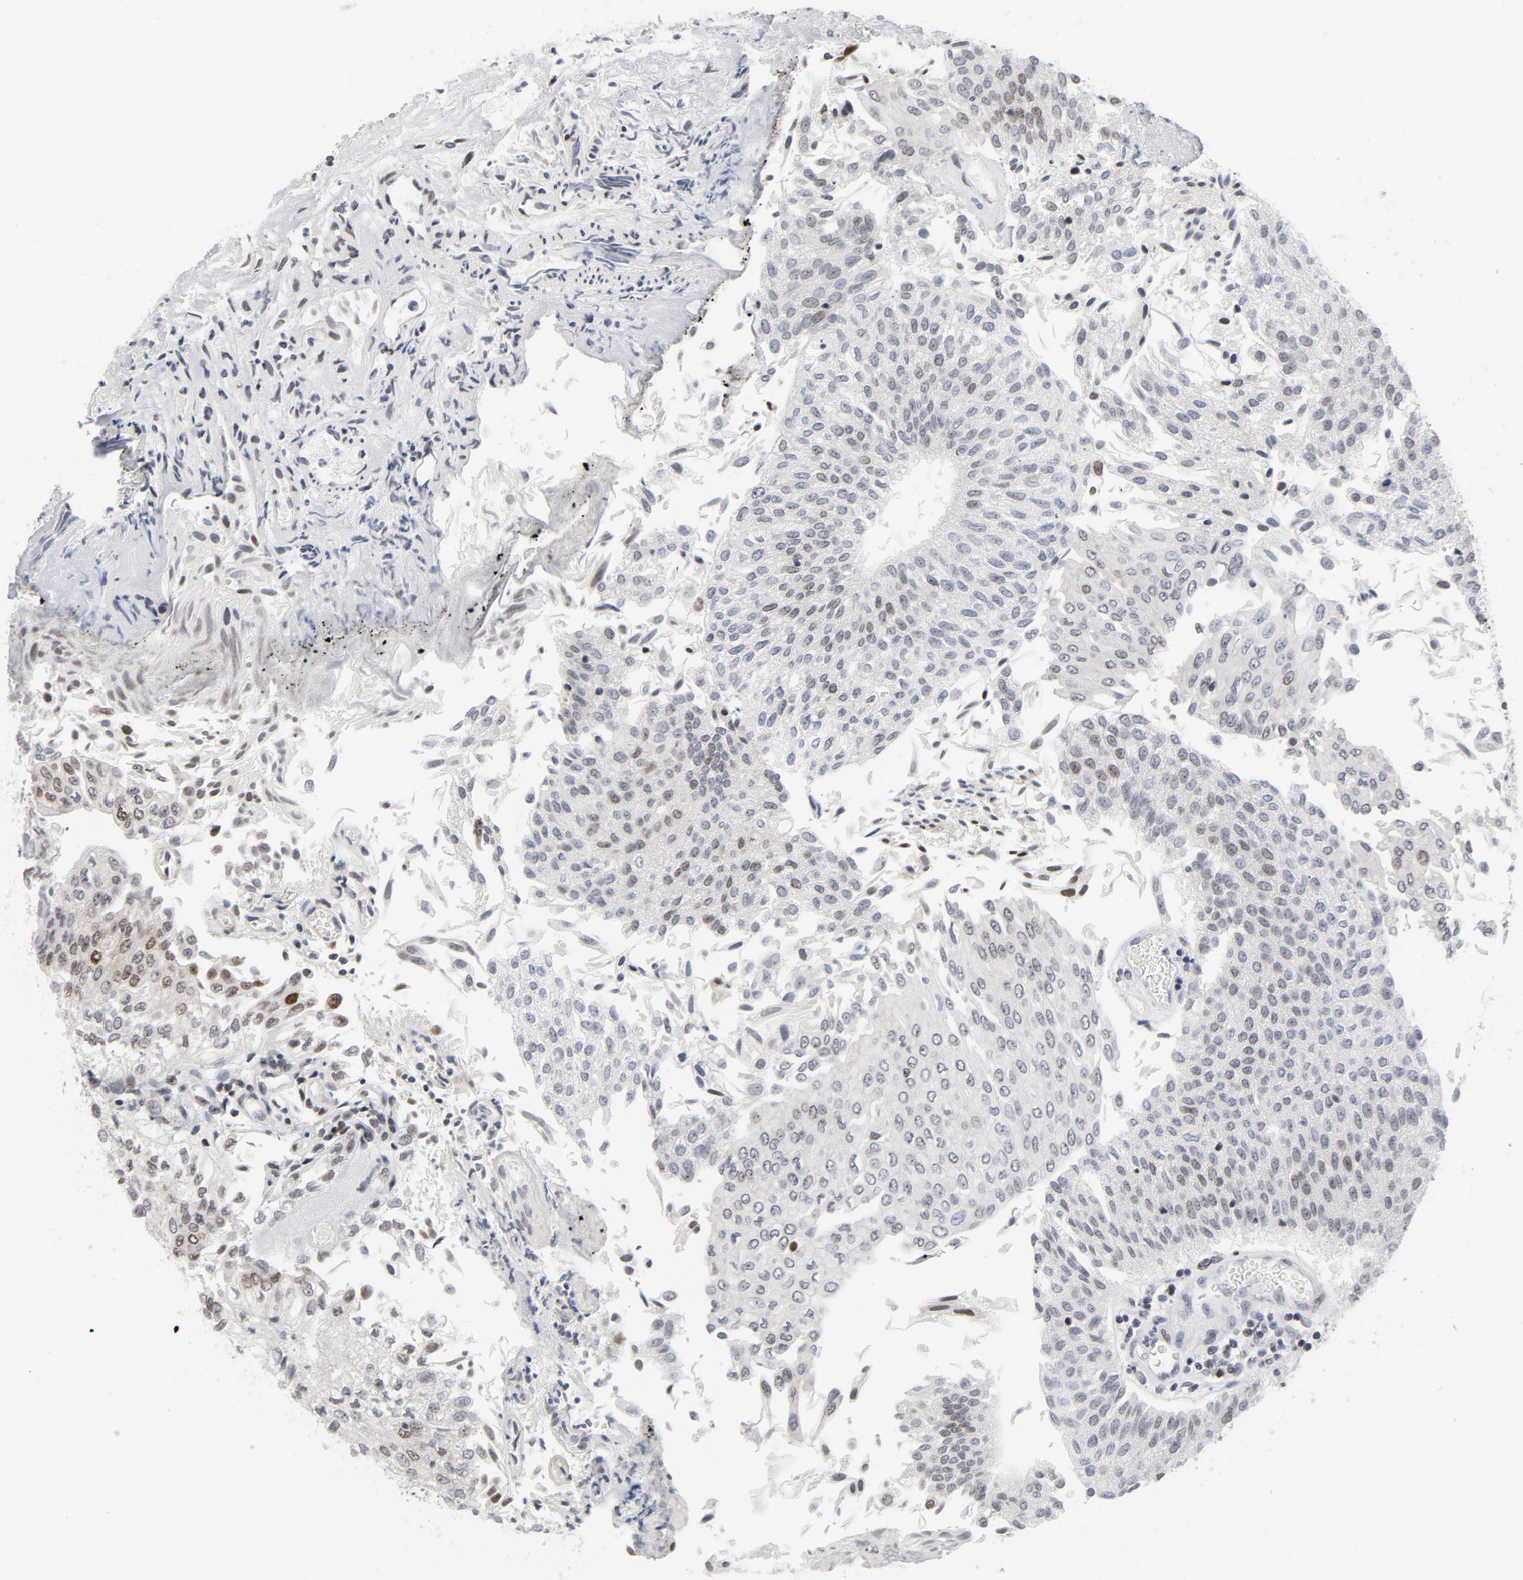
{"staining": {"intensity": "weak", "quantity": "<25%", "location": "cytoplasmic/membranous,nuclear"}, "tissue": "urothelial cancer", "cell_type": "Tumor cells", "image_type": "cancer", "snomed": [{"axis": "morphology", "description": "Urothelial carcinoma, Low grade"}, {"axis": "topography", "description": "Urinary bladder"}], "caption": "The image demonstrates no significant positivity in tumor cells of urothelial carcinoma (low-grade).", "gene": "RFC4", "patient": {"sex": "male", "age": 86}}